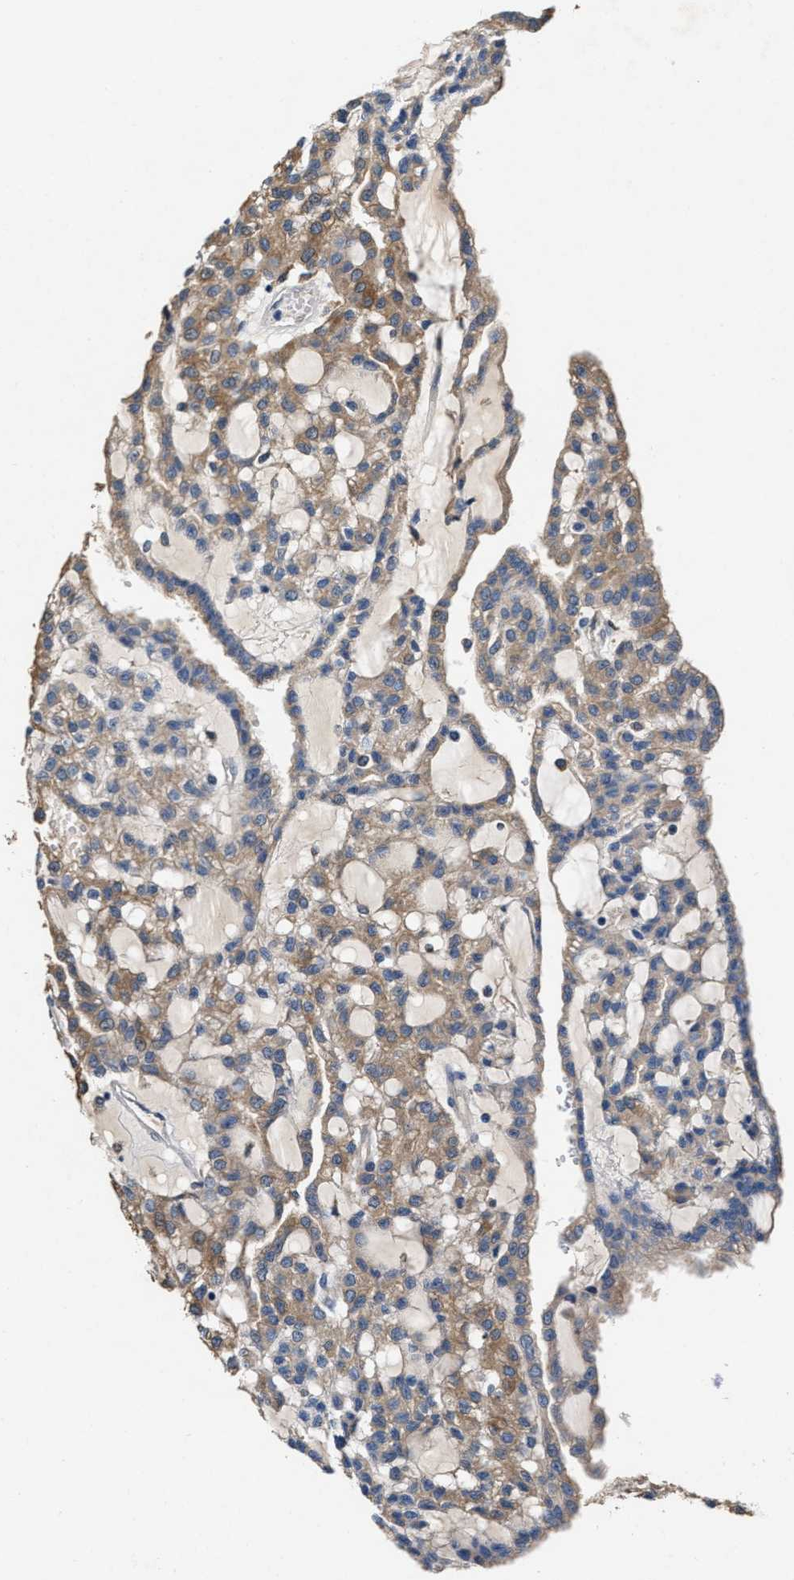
{"staining": {"intensity": "weak", "quantity": ">75%", "location": "cytoplasmic/membranous"}, "tissue": "renal cancer", "cell_type": "Tumor cells", "image_type": "cancer", "snomed": [{"axis": "morphology", "description": "Adenocarcinoma, NOS"}, {"axis": "topography", "description": "Kidney"}], "caption": "Immunohistochemical staining of renal cancer (adenocarcinoma) reveals low levels of weak cytoplasmic/membranous staining in approximately >75% of tumor cells. Using DAB (brown) and hematoxylin (blue) stains, captured at high magnification using brightfield microscopy.", "gene": "PEG10", "patient": {"sex": "male", "age": 63}}